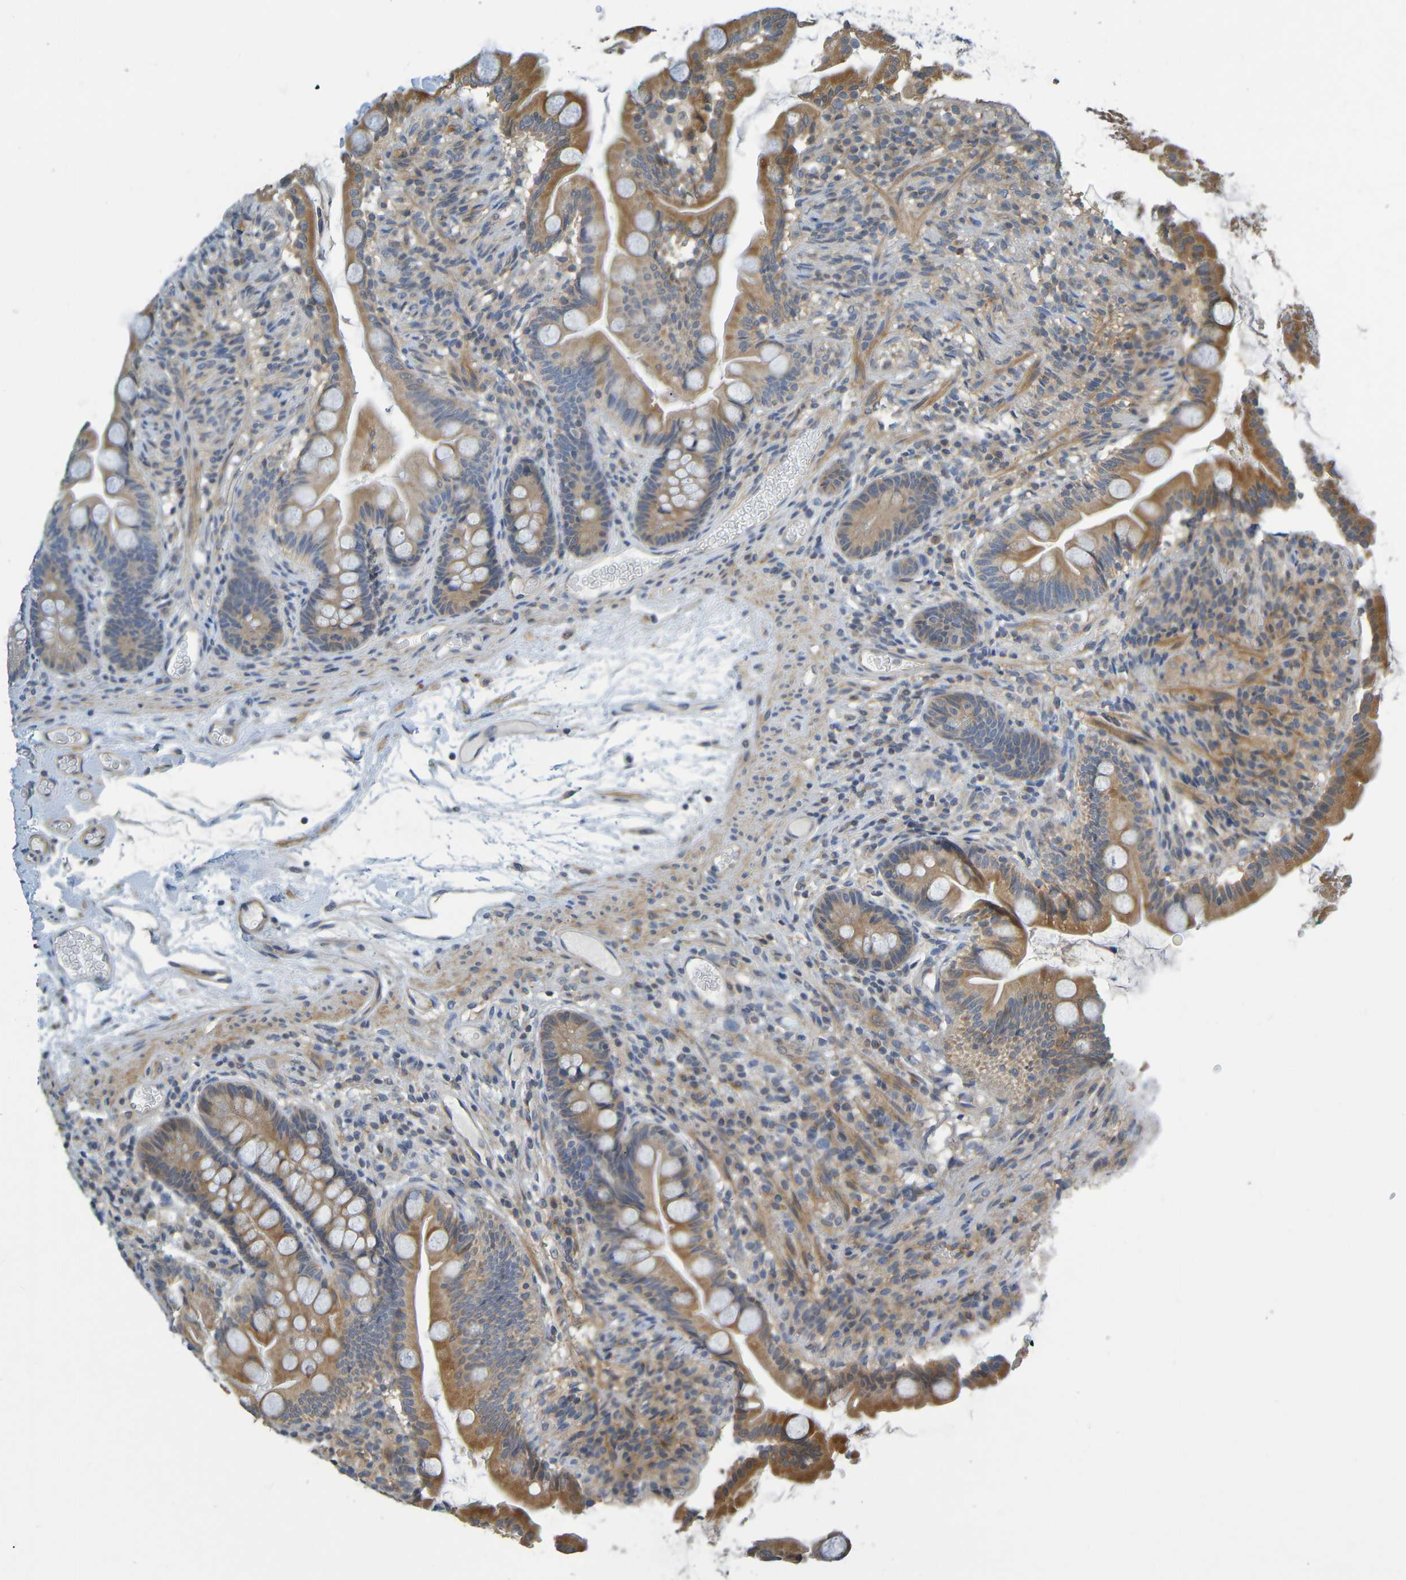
{"staining": {"intensity": "moderate", "quantity": ">75%", "location": "cytoplasmic/membranous"}, "tissue": "small intestine", "cell_type": "Glandular cells", "image_type": "normal", "snomed": [{"axis": "morphology", "description": "Normal tissue, NOS"}, {"axis": "topography", "description": "Small intestine"}], "caption": "DAB immunohistochemical staining of benign small intestine displays moderate cytoplasmic/membranous protein staining in approximately >75% of glandular cells. (DAB (3,3'-diaminobenzidine) = brown stain, brightfield microscopy at high magnification).", "gene": "CYP4F2", "patient": {"sex": "female", "age": 56}}